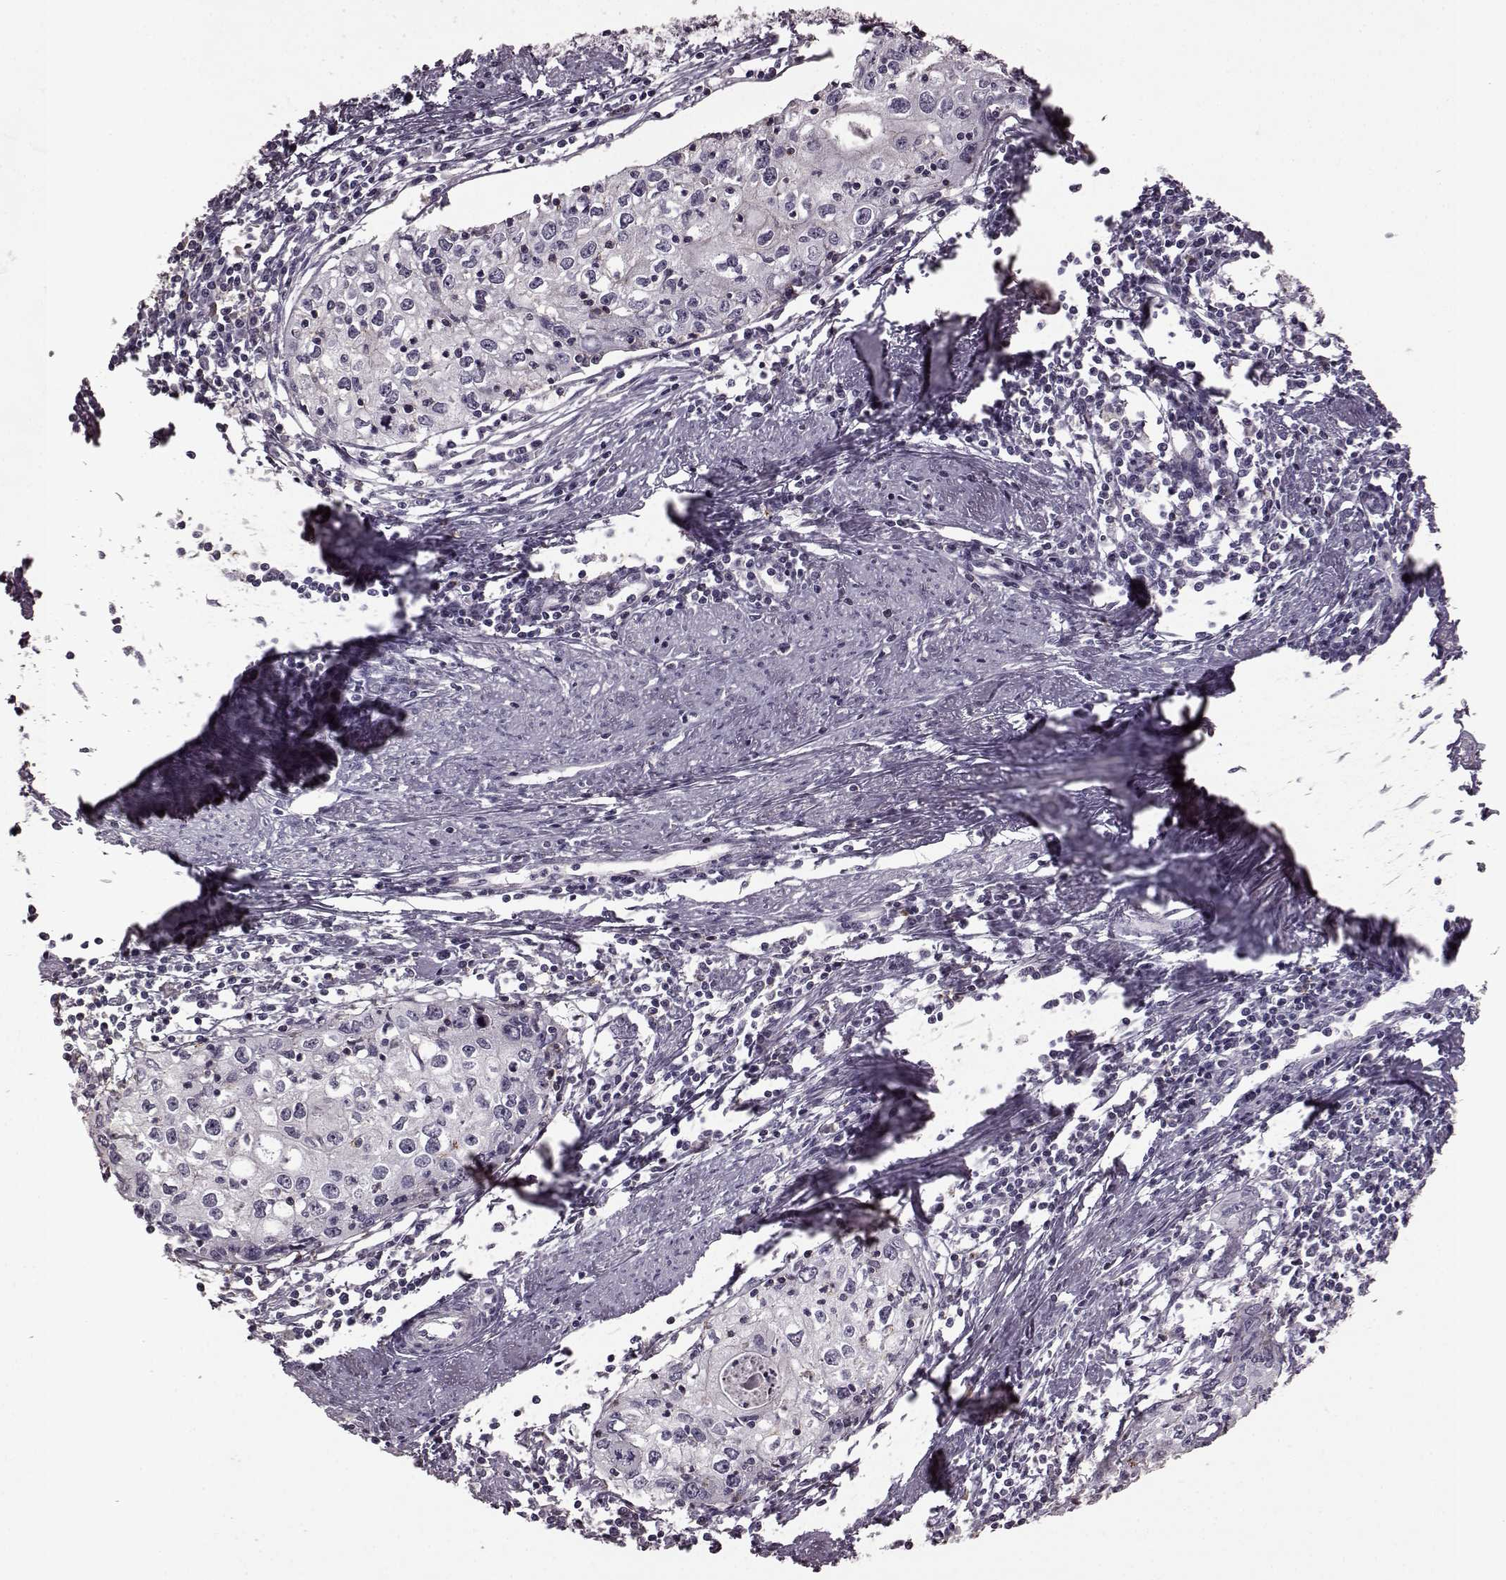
{"staining": {"intensity": "negative", "quantity": "none", "location": "none"}, "tissue": "cervical cancer", "cell_type": "Tumor cells", "image_type": "cancer", "snomed": [{"axis": "morphology", "description": "Squamous cell carcinoma, NOS"}, {"axis": "topography", "description": "Cervix"}], "caption": "This is an IHC histopathology image of human cervical squamous cell carcinoma. There is no staining in tumor cells.", "gene": "PDCD1", "patient": {"sex": "female", "age": 40}}